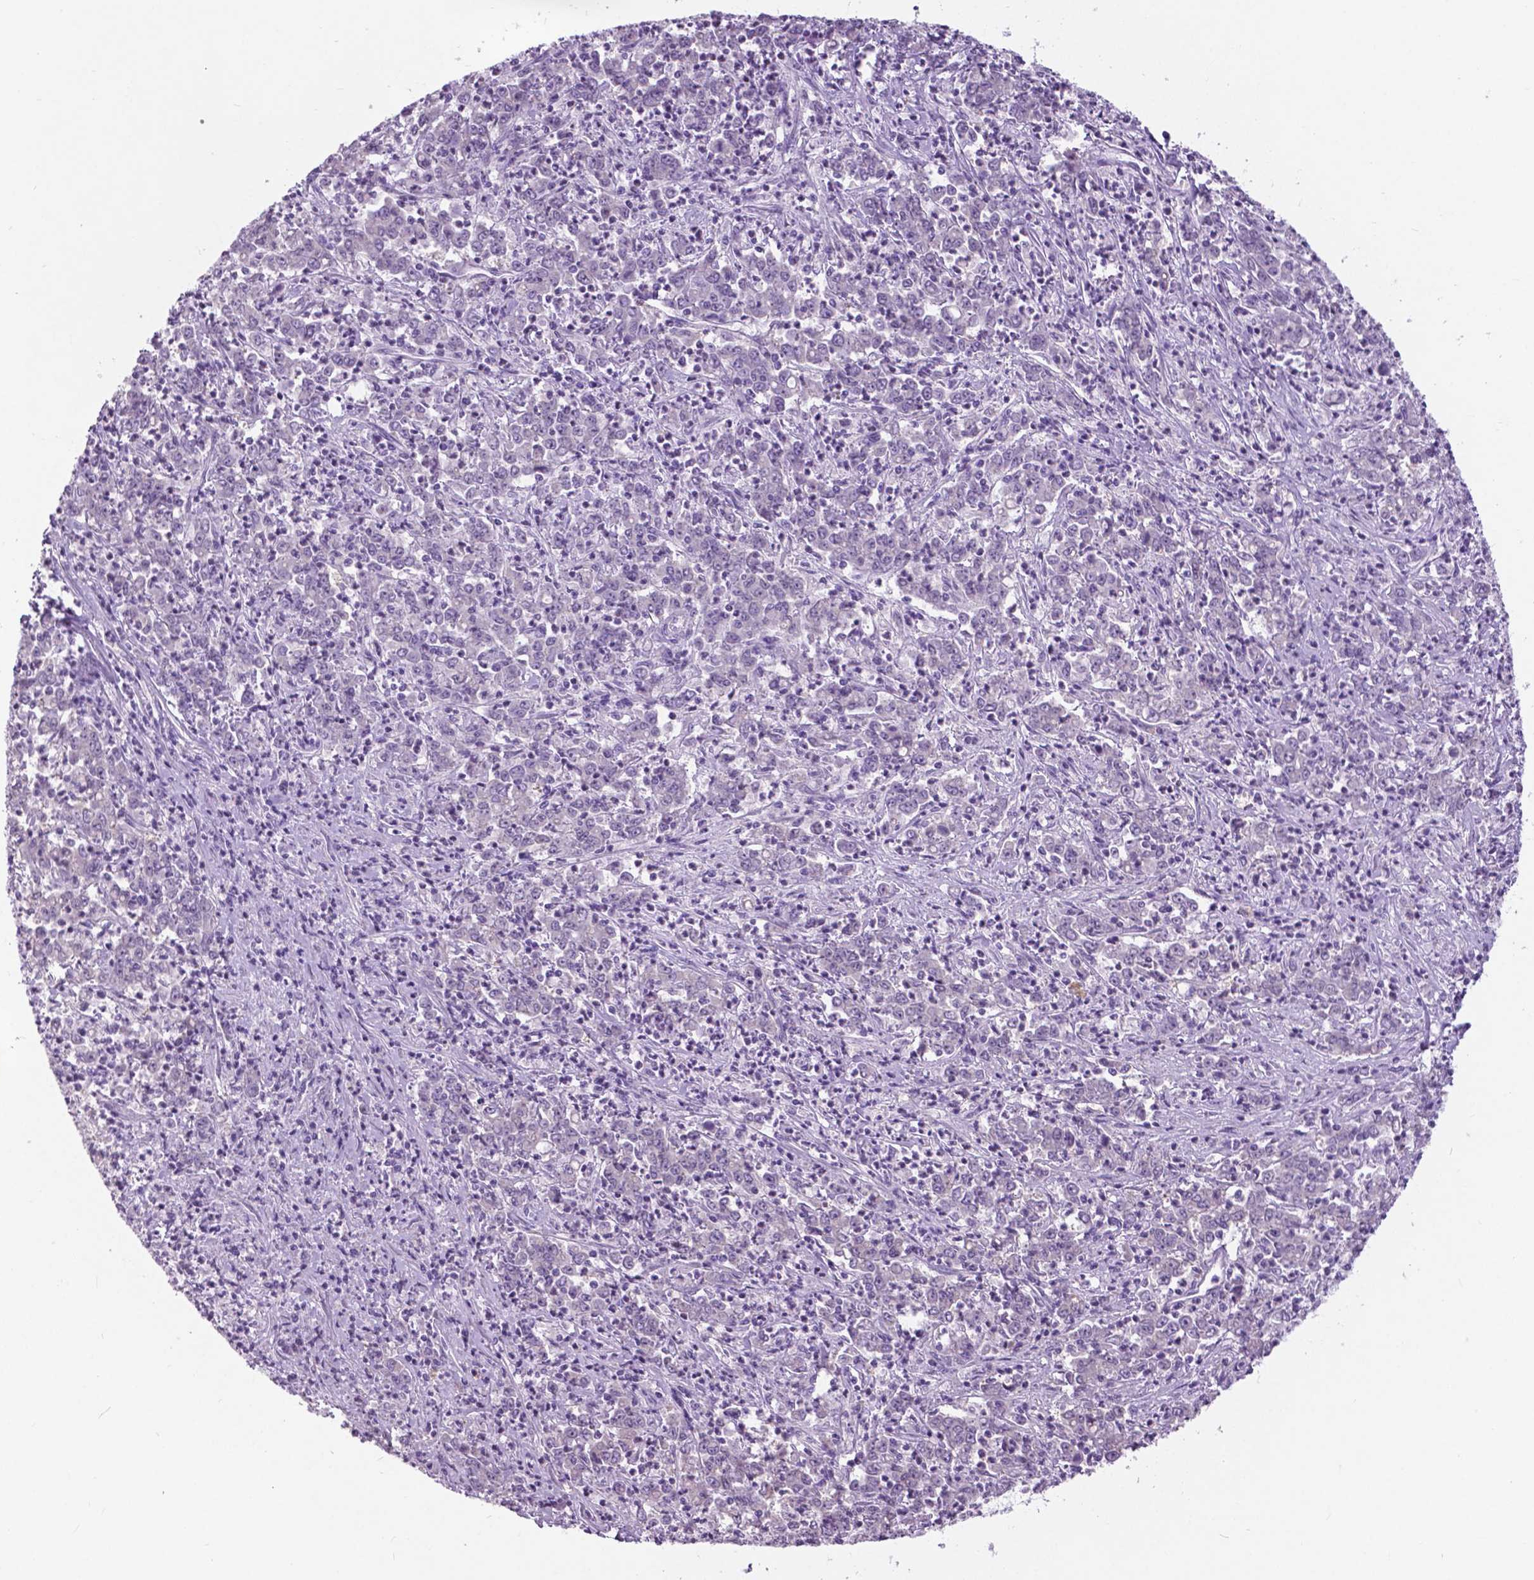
{"staining": {"intensity": "negative", "quantity": "none", "location": "none"}, "tissue": "stomach cancer", "cell_type": "Tumor cells", "image_type": "cancer", "snomed": [{"axis": "morphology", "description": "Adenocarcinoma, NOS"}, {"axis": "topography", "description": "Stomach, lower"}], "caption": "The photomicrograph demonstrates no staining of tumor cells in adenocarcinoma (stomach).", "gene": "TP53TG5", "patient": {"sex": "female", "age": 71}}